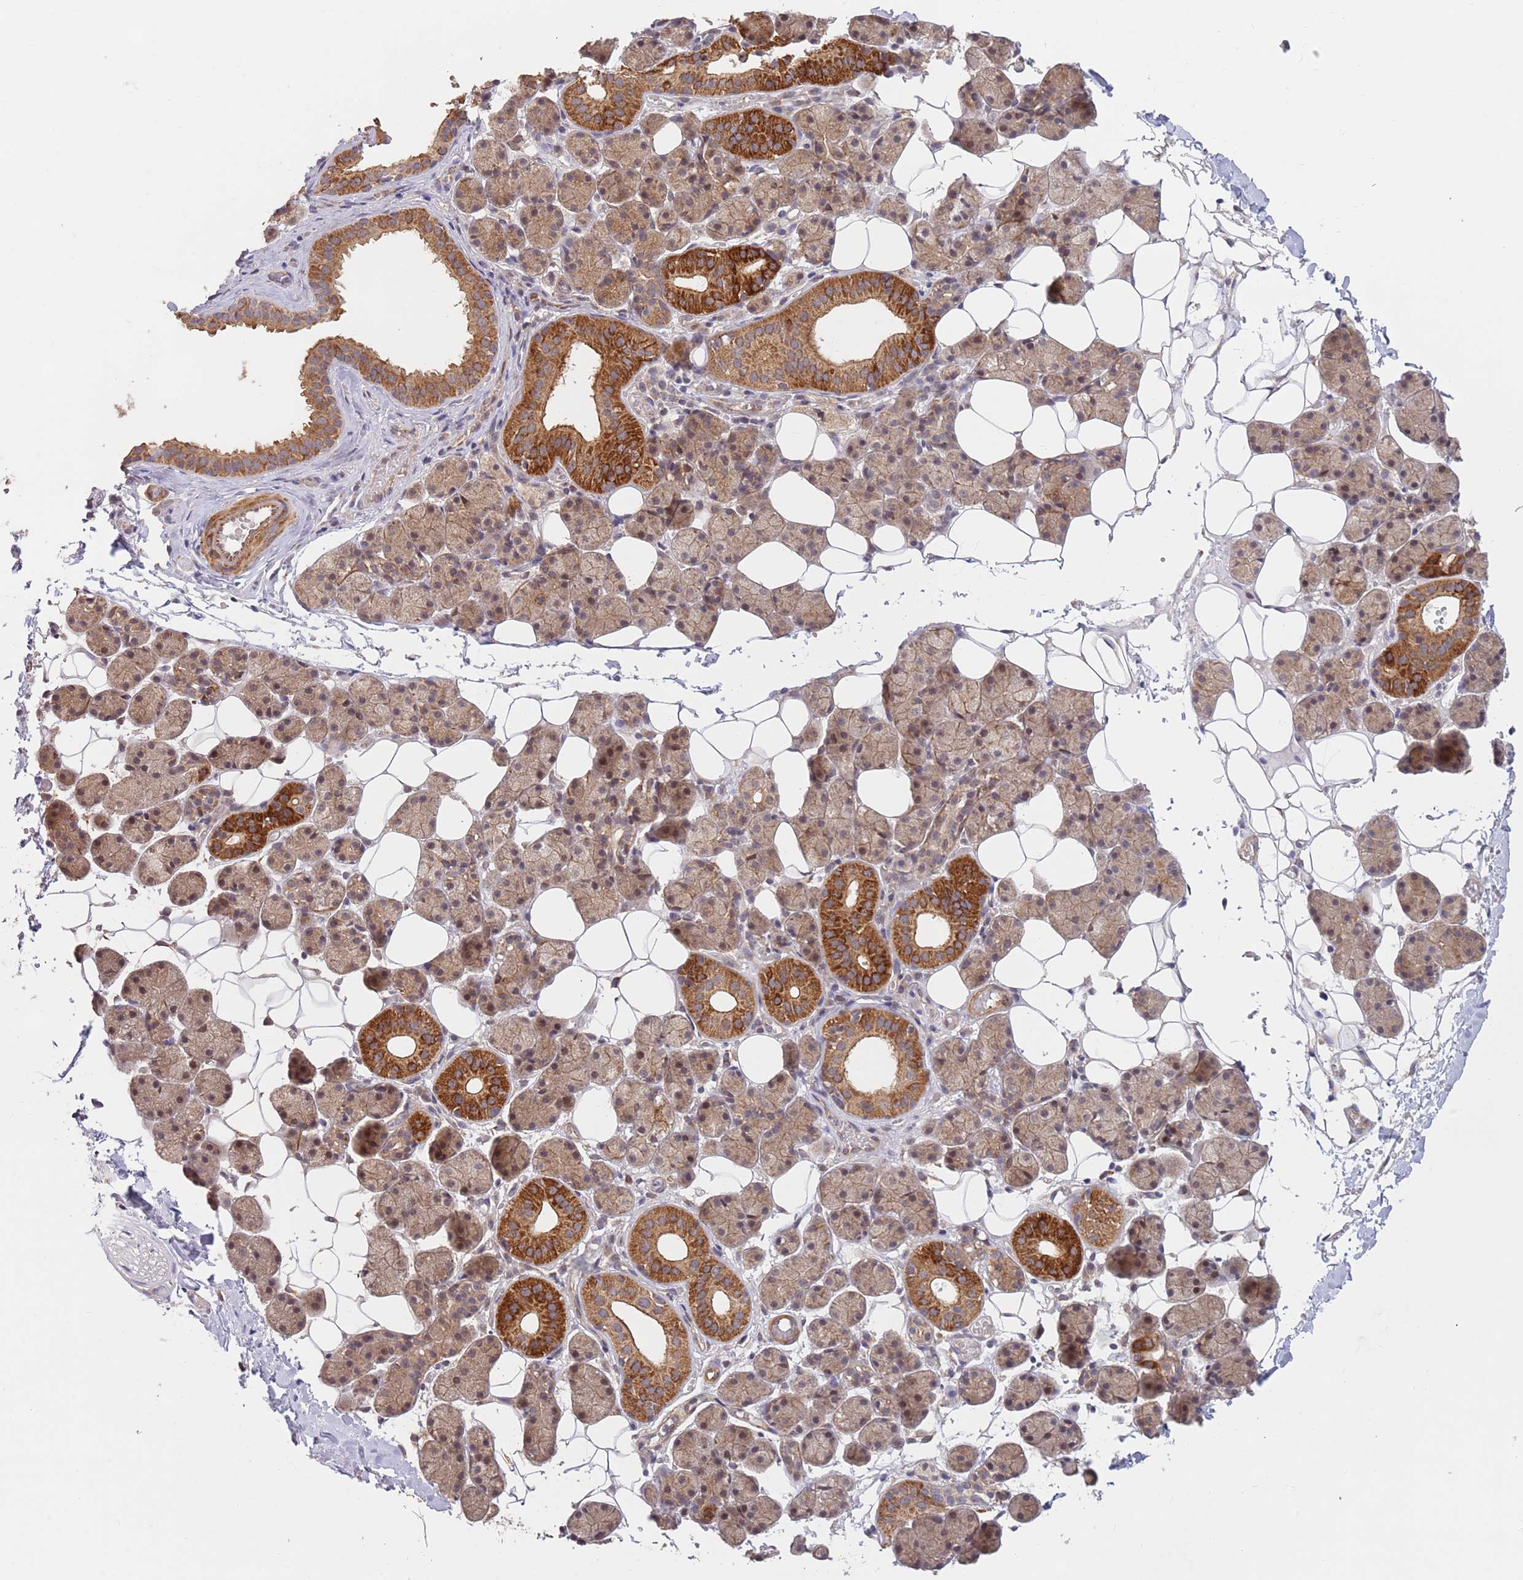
{"staining": {"intensity": "strong", "quantity": ">75%", "location": "cytoplasmic/membranous,nuclear"}, "tissue": "salivary gland", "cell_type": "Glandular cells", "image_type": "normal", "snomed": [{"axis": "morphology", "description": "Normal tissue, NOS"}, {"axis": "topography", "description": "Salivary gland"}], "caption": "A high amount of strong cytoplasmic/membranous,nuclear positivity is seen in about >75% of glandular cells in unremarkable salivary gland.", "gene": "UQCC3", "patient": {"sex": "female", "age": 33}}